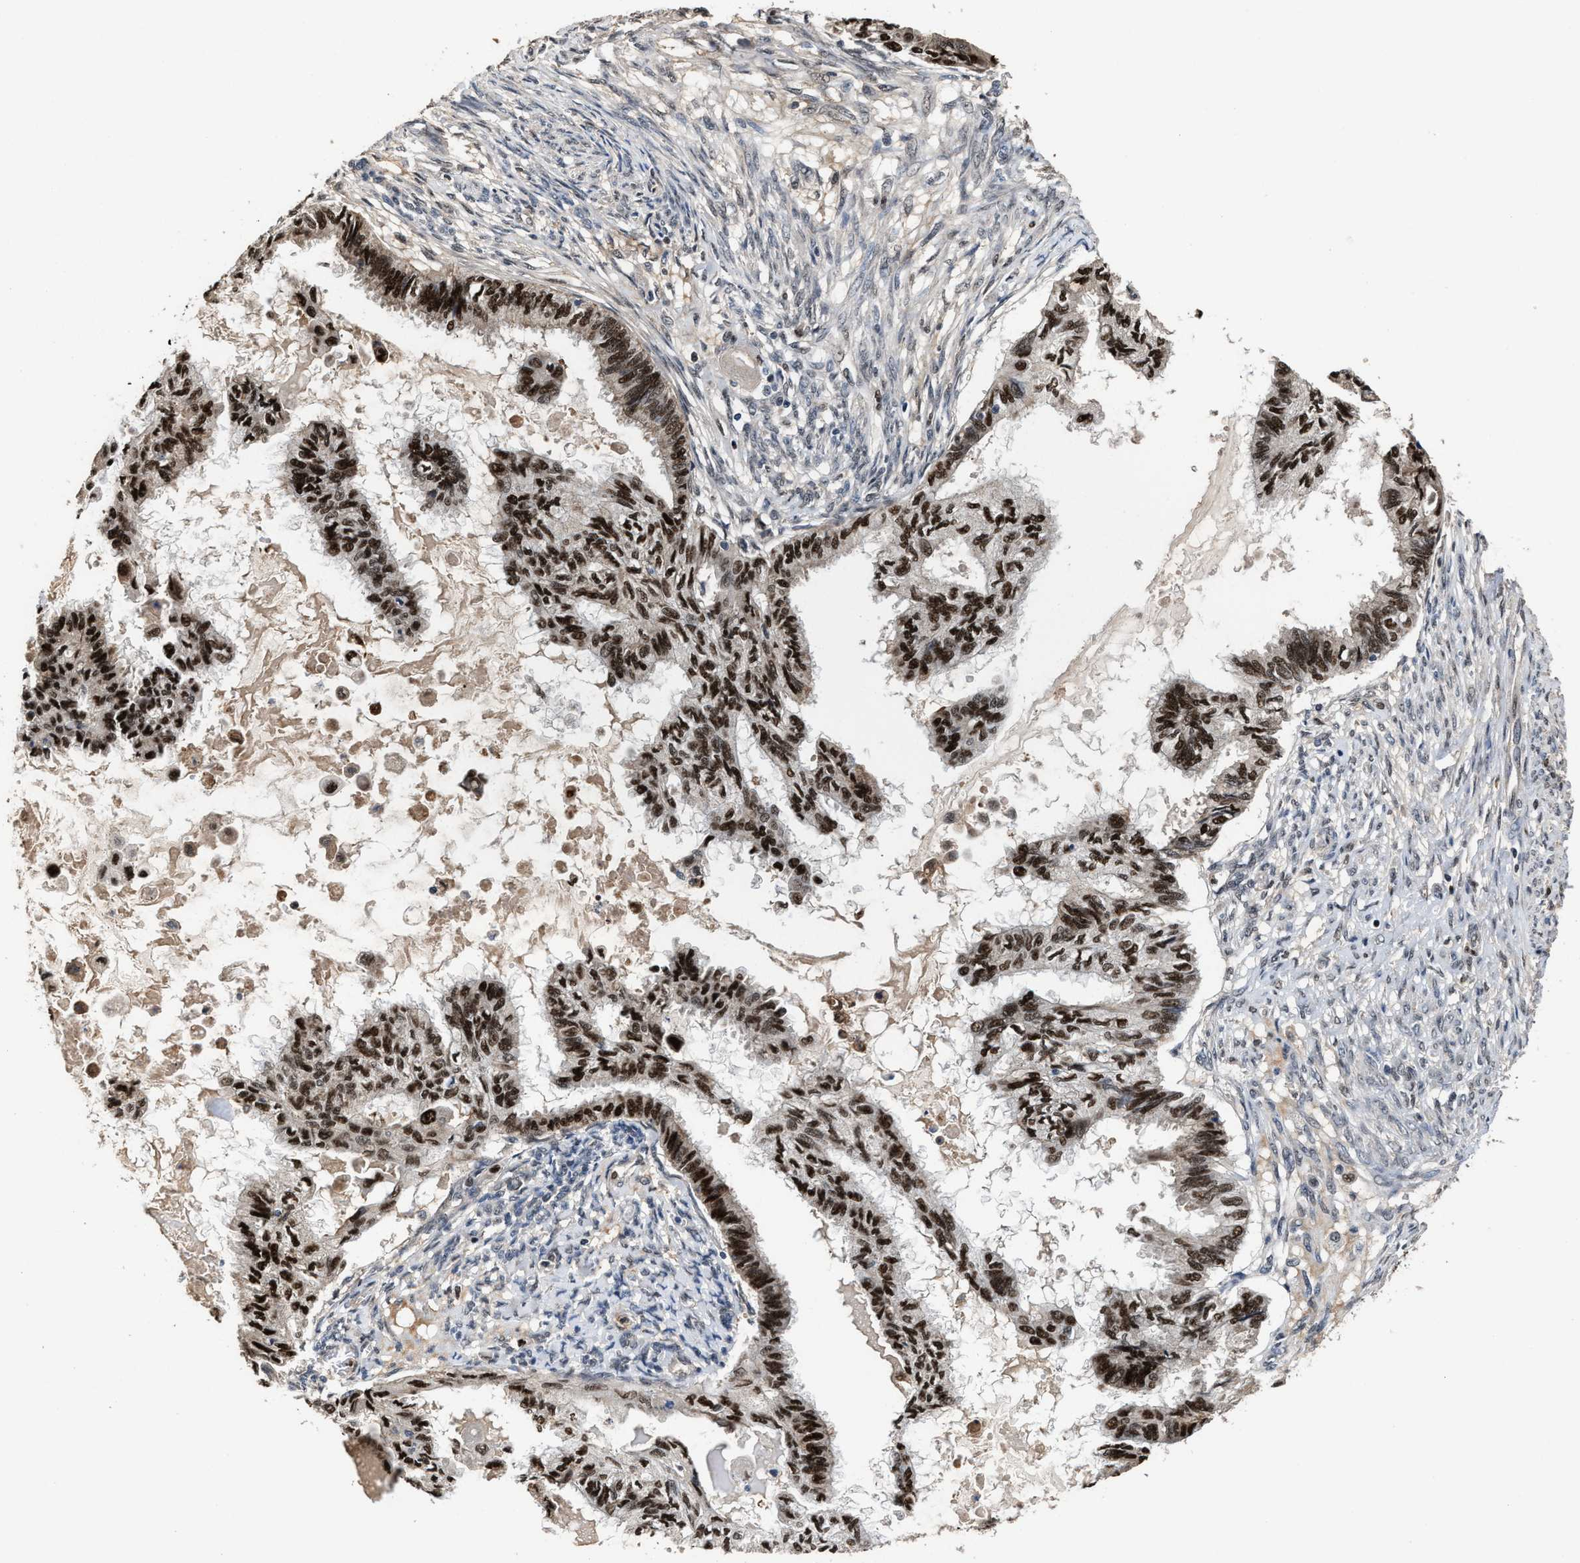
{"staining": {"intensity": "strong", "quantity": ">75%", "location": "nuclear"}, "tissue": "cervical cancer", "cell_type": "Tumor cells", "image_type": "cancer", "snomed": [{"axis": "morphology", "description": "Normal tissue, NOS"}, {"axis": "morphology", "description": "Adenocarcinoma, NOS"}, {"axis": "topography", "description": "Cervix"}, {"axis": "topography", "description": "Endometrium"}], "caption": "Human cervical cancer stained with a protein marker reveals strong staining in tumor cells.", "gene": "ZNF20", "patient": {"sex": "female", "age": 86}}